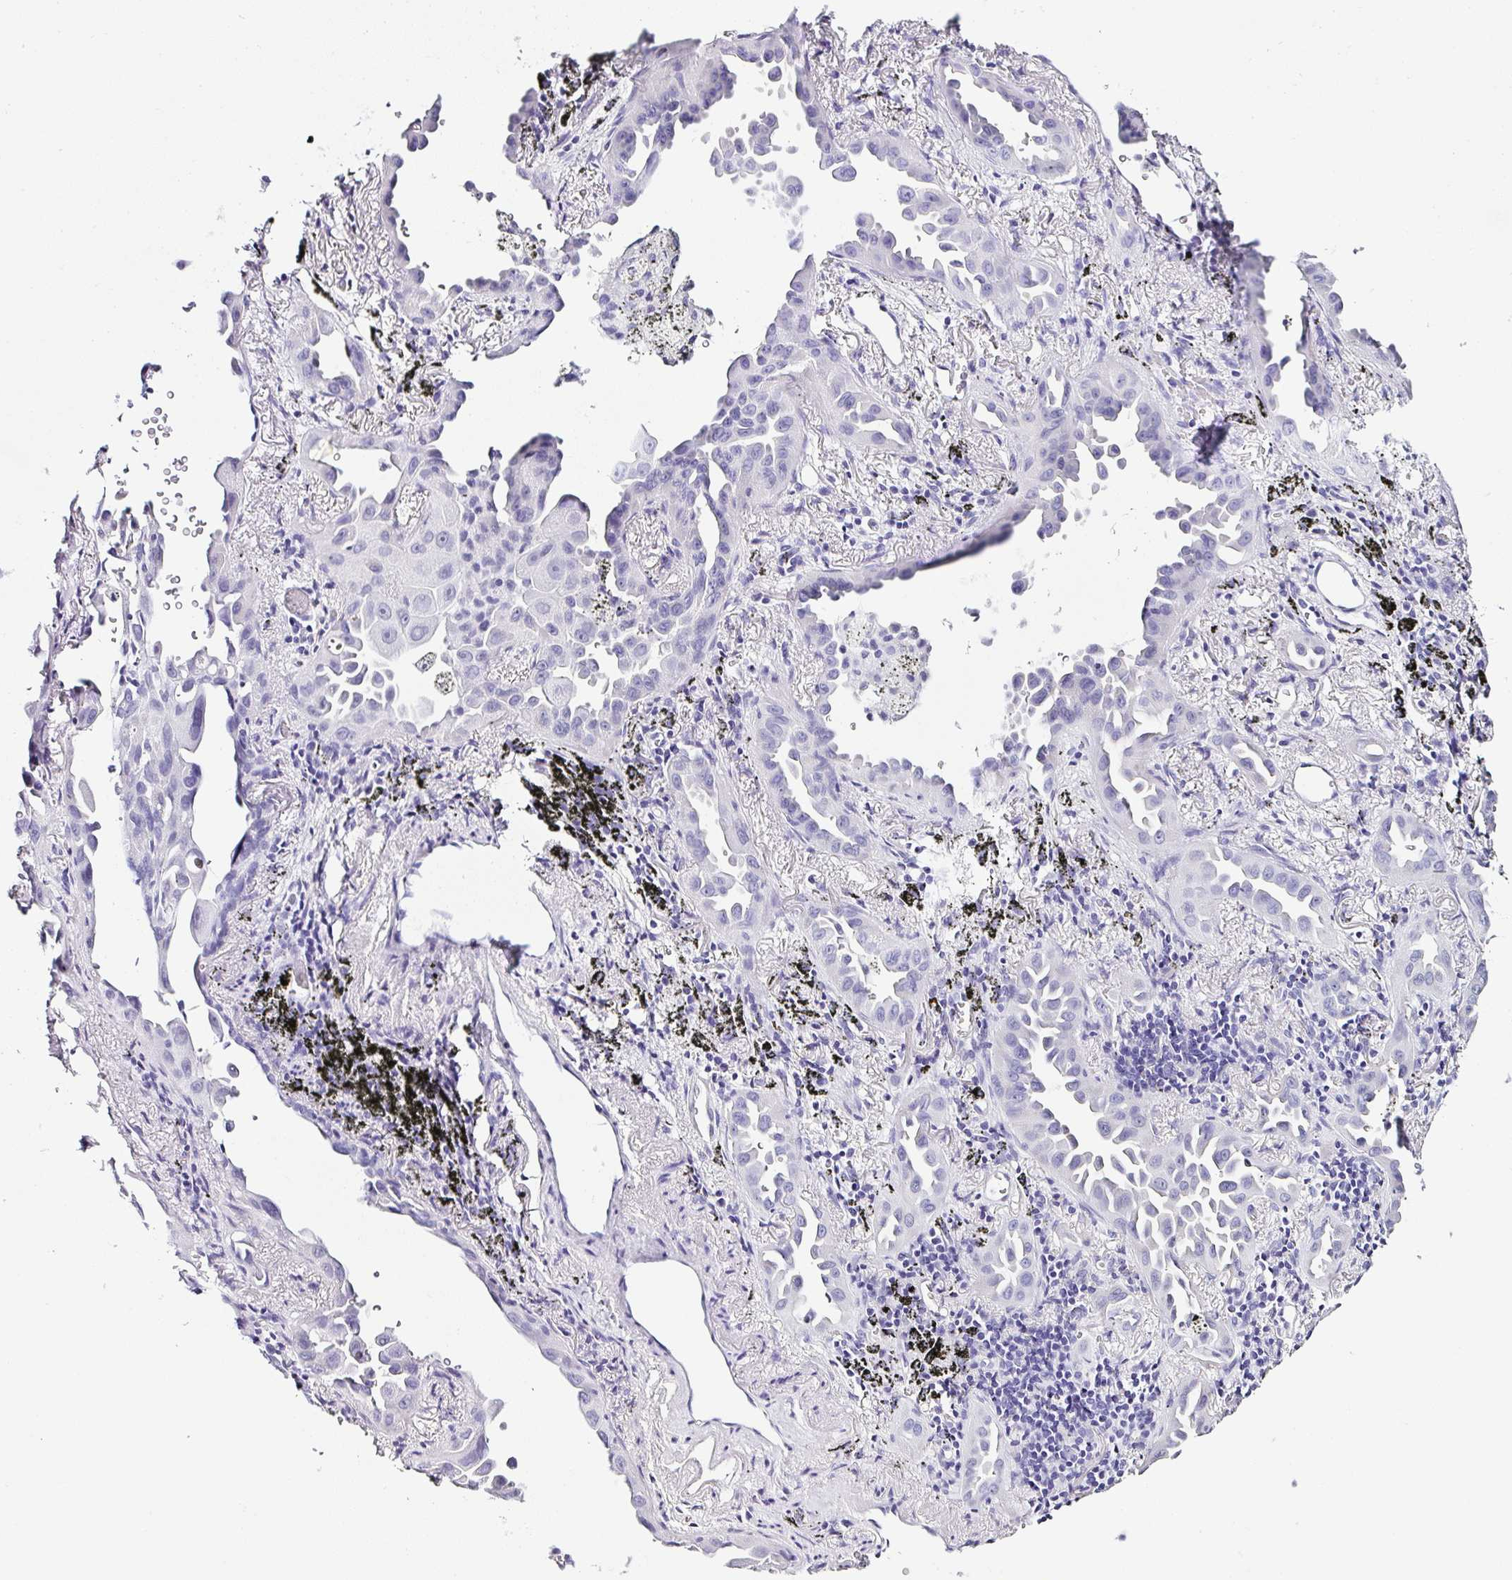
{"staining": {"intensity": "negative", "quantity": "none", "location": "none"}, "tissue": "lung cancer", "cell_type": "Tumor cells", "image_type": "cancer", "snomed": [{"axis": "morphology", "description": "Adenocarcinoma, NOS"}, {"axis": "topography", "description": "Lung"}], "caption": "Tumor cells are negative for brown protein staining in adenocarcinoma (lung). Nuclei are stained in blue.", "gene": "SERPINB3", "patient": {"sex": "male", "age": 68}}